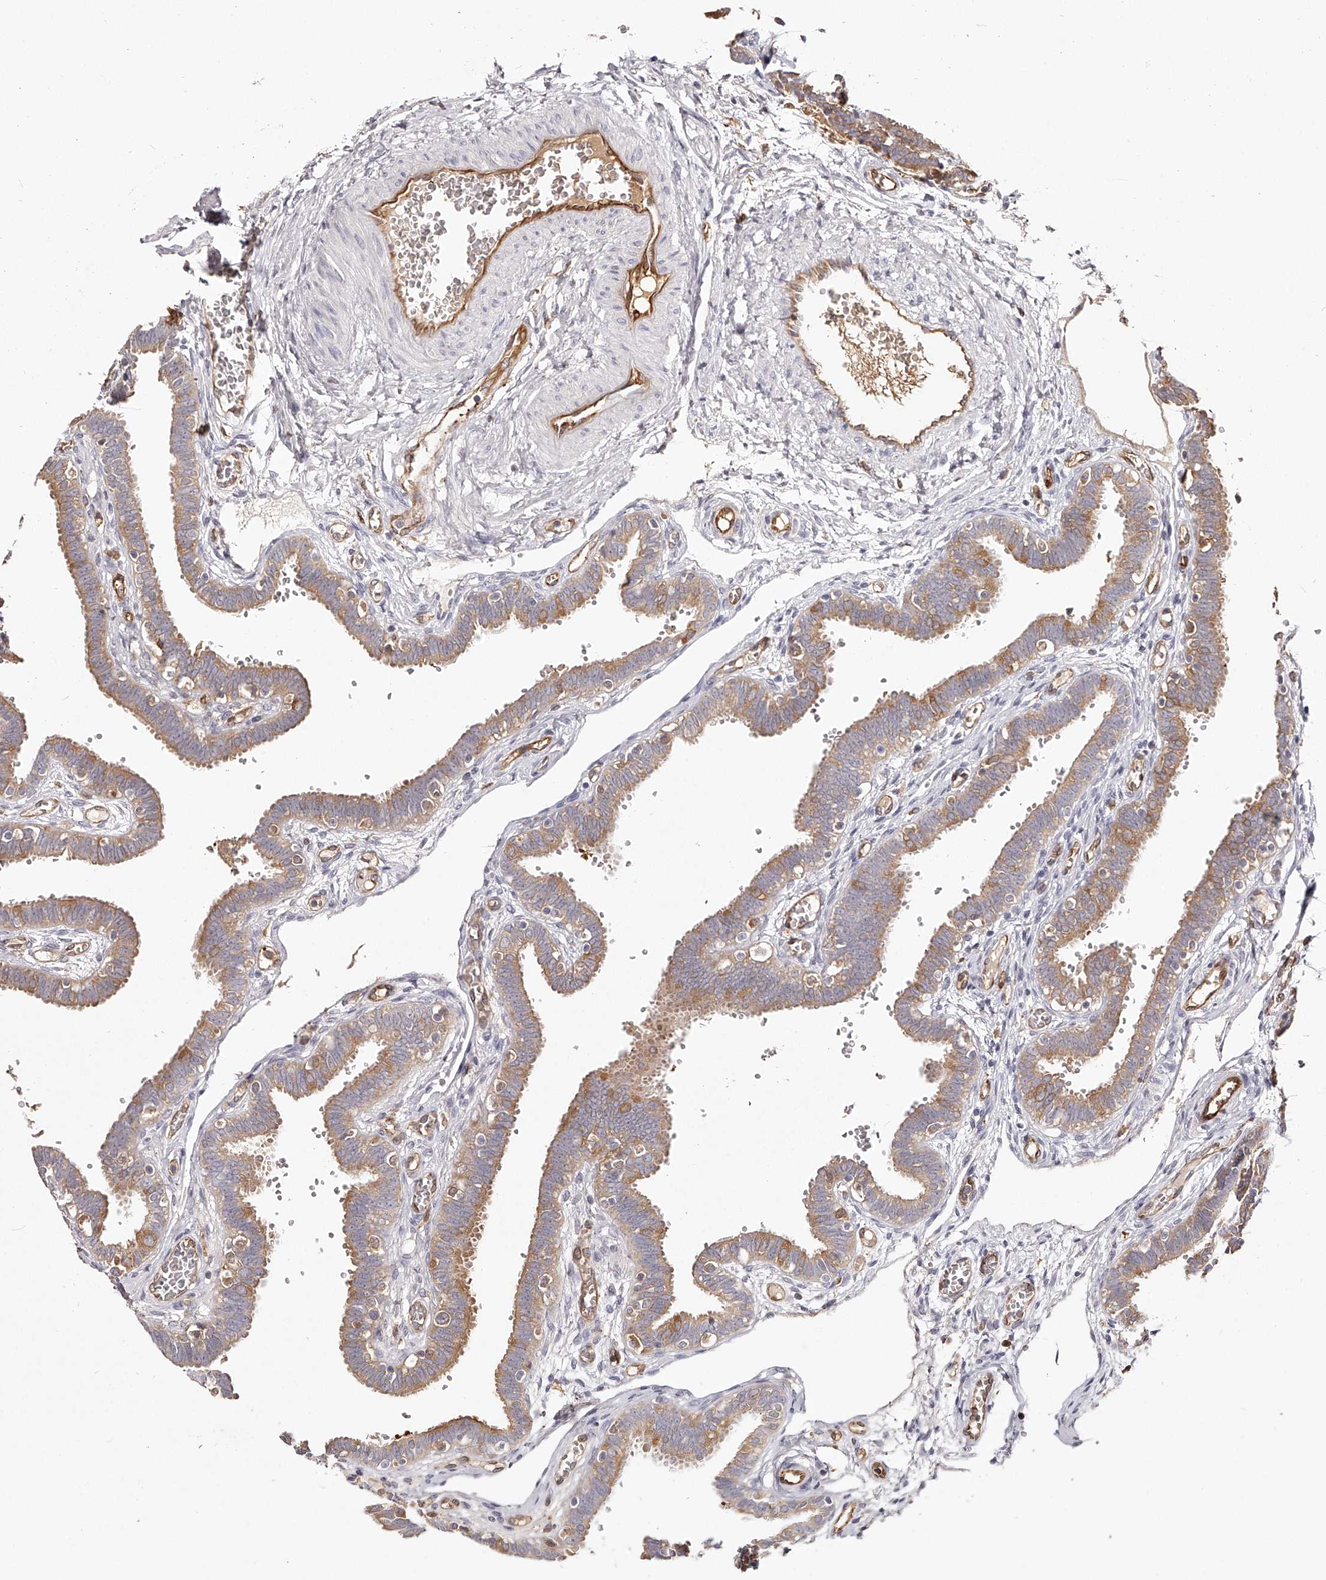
{"staining": {"intensity": "moderate", "quantity": ">75%", "location": "cytoplasmic/membranous"}, "tissue": "fallopian tube", "cell_type": "Glandular cells", "image_type": "normal", "snomed": [{"axis": "morphology", "description": "Normal tissue, NOS"}, {"axis": "topography", "description": "Fallopian tube"}, {"axis": "topography", "description": "Placenta"}], "caption": "Fallopian tube stained for a protein (brown) displays moderate cytoplasmic/membranous positive expression in approximately >75% of glandular cells.", "gene": "LAP3", "patient": {"sex": "female", "age": 32}}